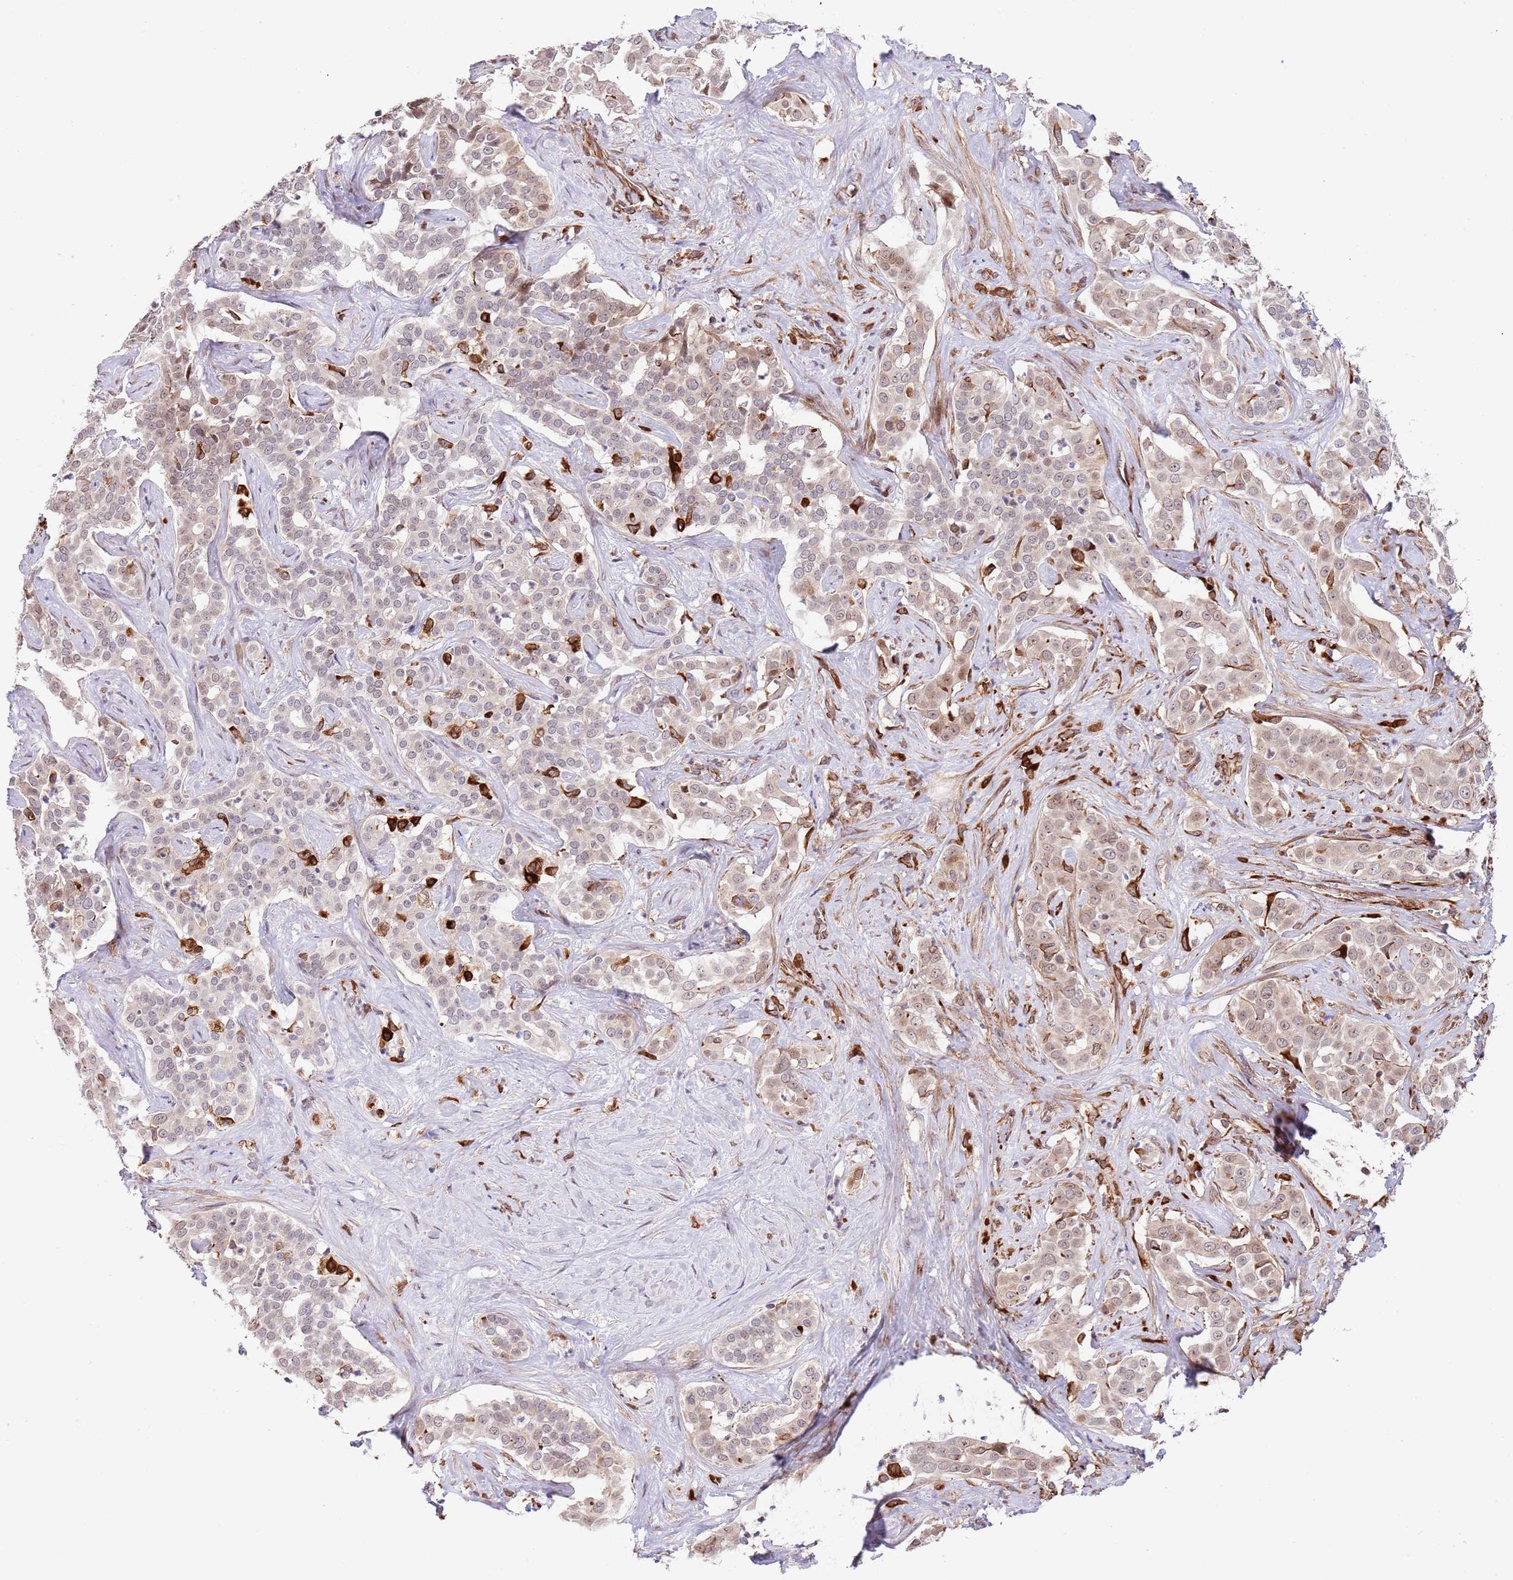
{"staining": {"intensity": "weak", "quantity": "<25%", "location": "nuclear"}, "tissue": "liver cancer", "cell_type": "Tumor cells", "image_type": "cancer", "snomed": [{"axis": "morphology", "description": "Cholangiocarcinoma"}, {"axis": "topography", "description": "Liver"}], "caption": "Liver cancer (cholangiocarcinoma) stained for a protein using IHC shows no staining tumor cells.", "gene": "NEK3", "patient": {"sex": "male", "age": 67}}